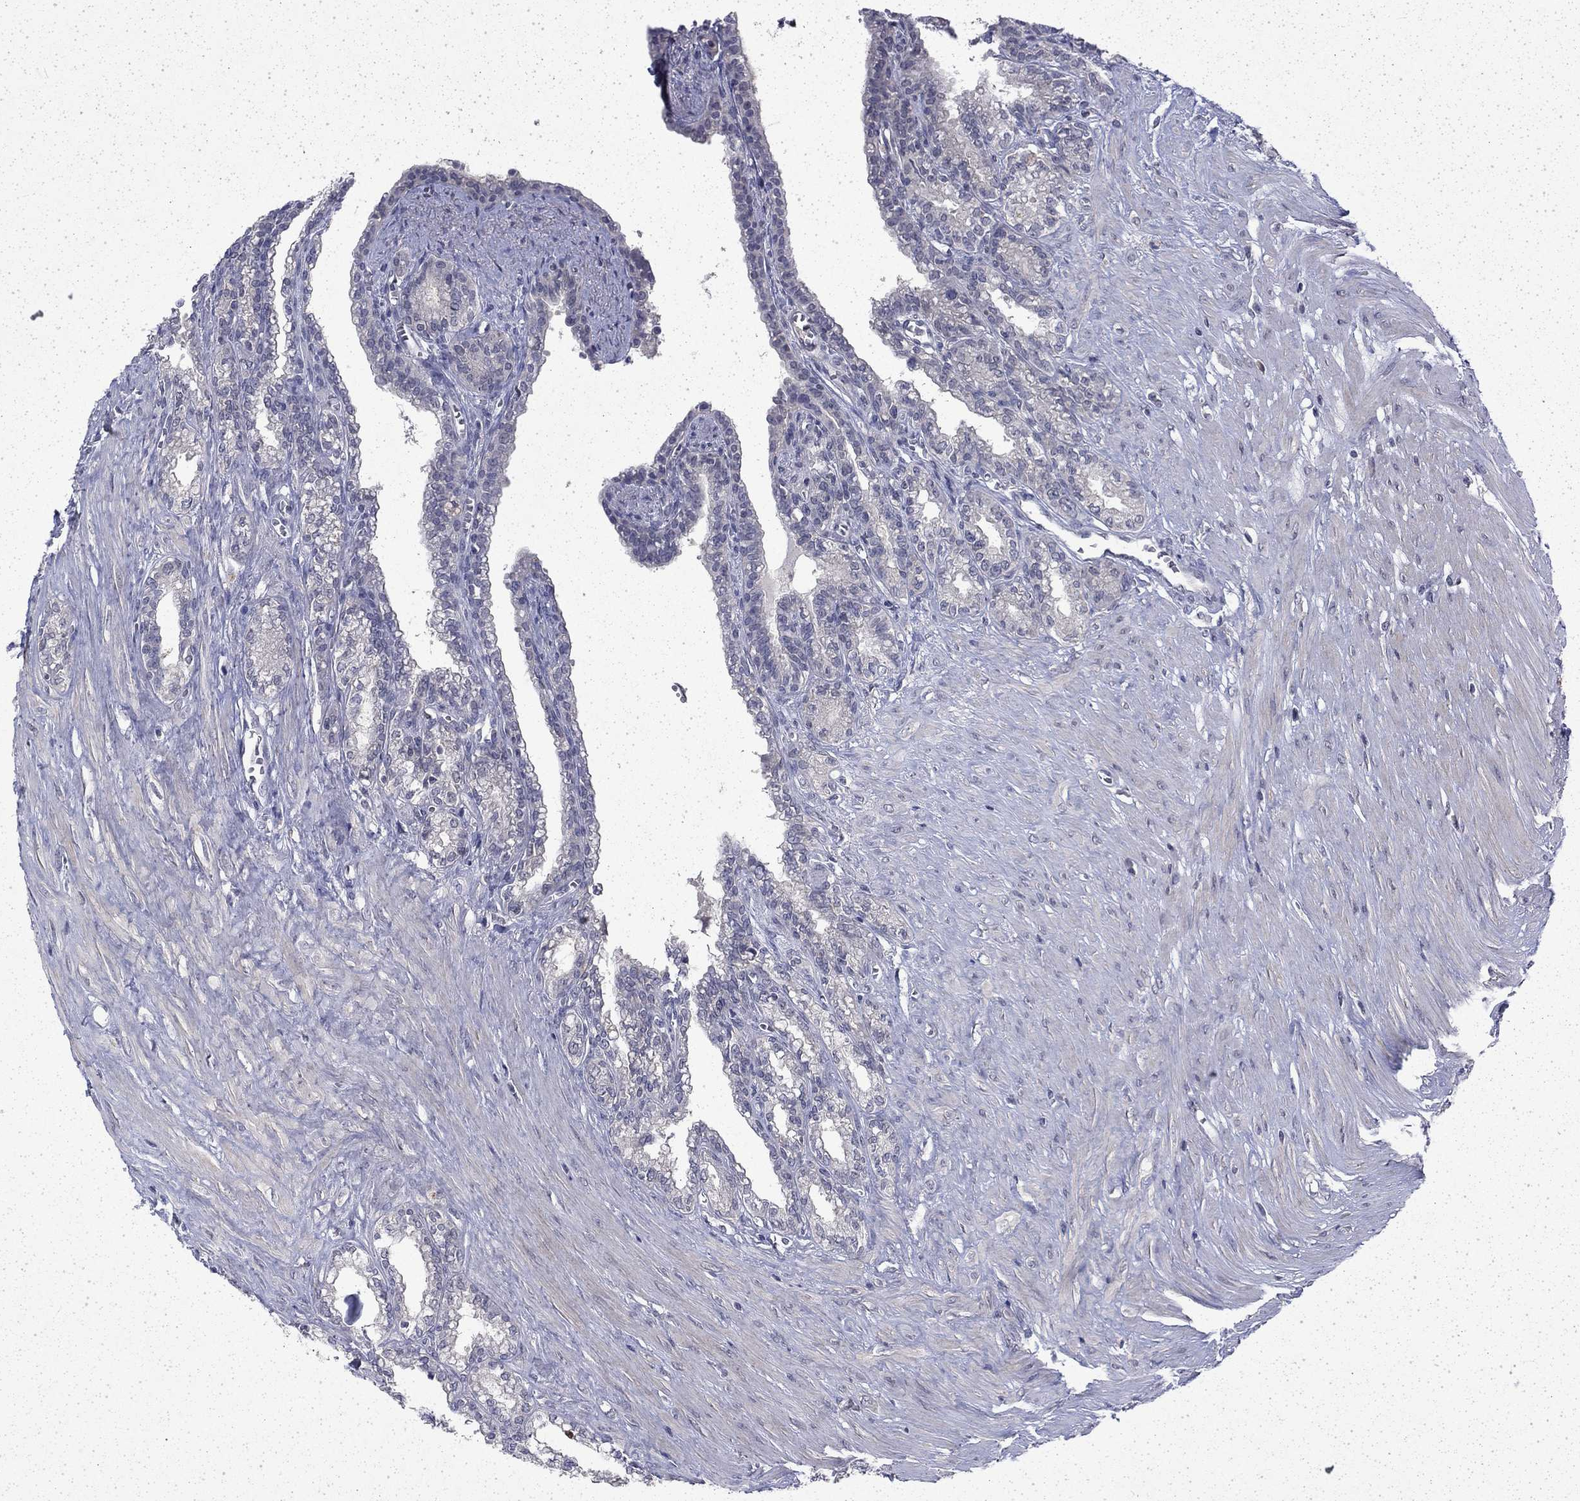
{"staining": {"intensity": "negative", "quantity": "none", "location": "none"}, "tissue": "seminal vesicle", "cell_type": "Glandular cells", "image_type": "normal", "snomed": [{"axis": "morphology", "description": "Normal tissue, NOS"}, {"axis": "morphology", "description": "Urothelial carcinoma, NOS"}, {"axis": "topography", "description": "Urinary bladder"}, {"axis": "topography", "description": "Seminal veicle"}], "caption": "This is an immunohistochemistry histopathology image of normal seminal vesicle. There is no expression in glandular cells.", "gene": "CHAT", "patient": {"sex": "male", "age": 76}}